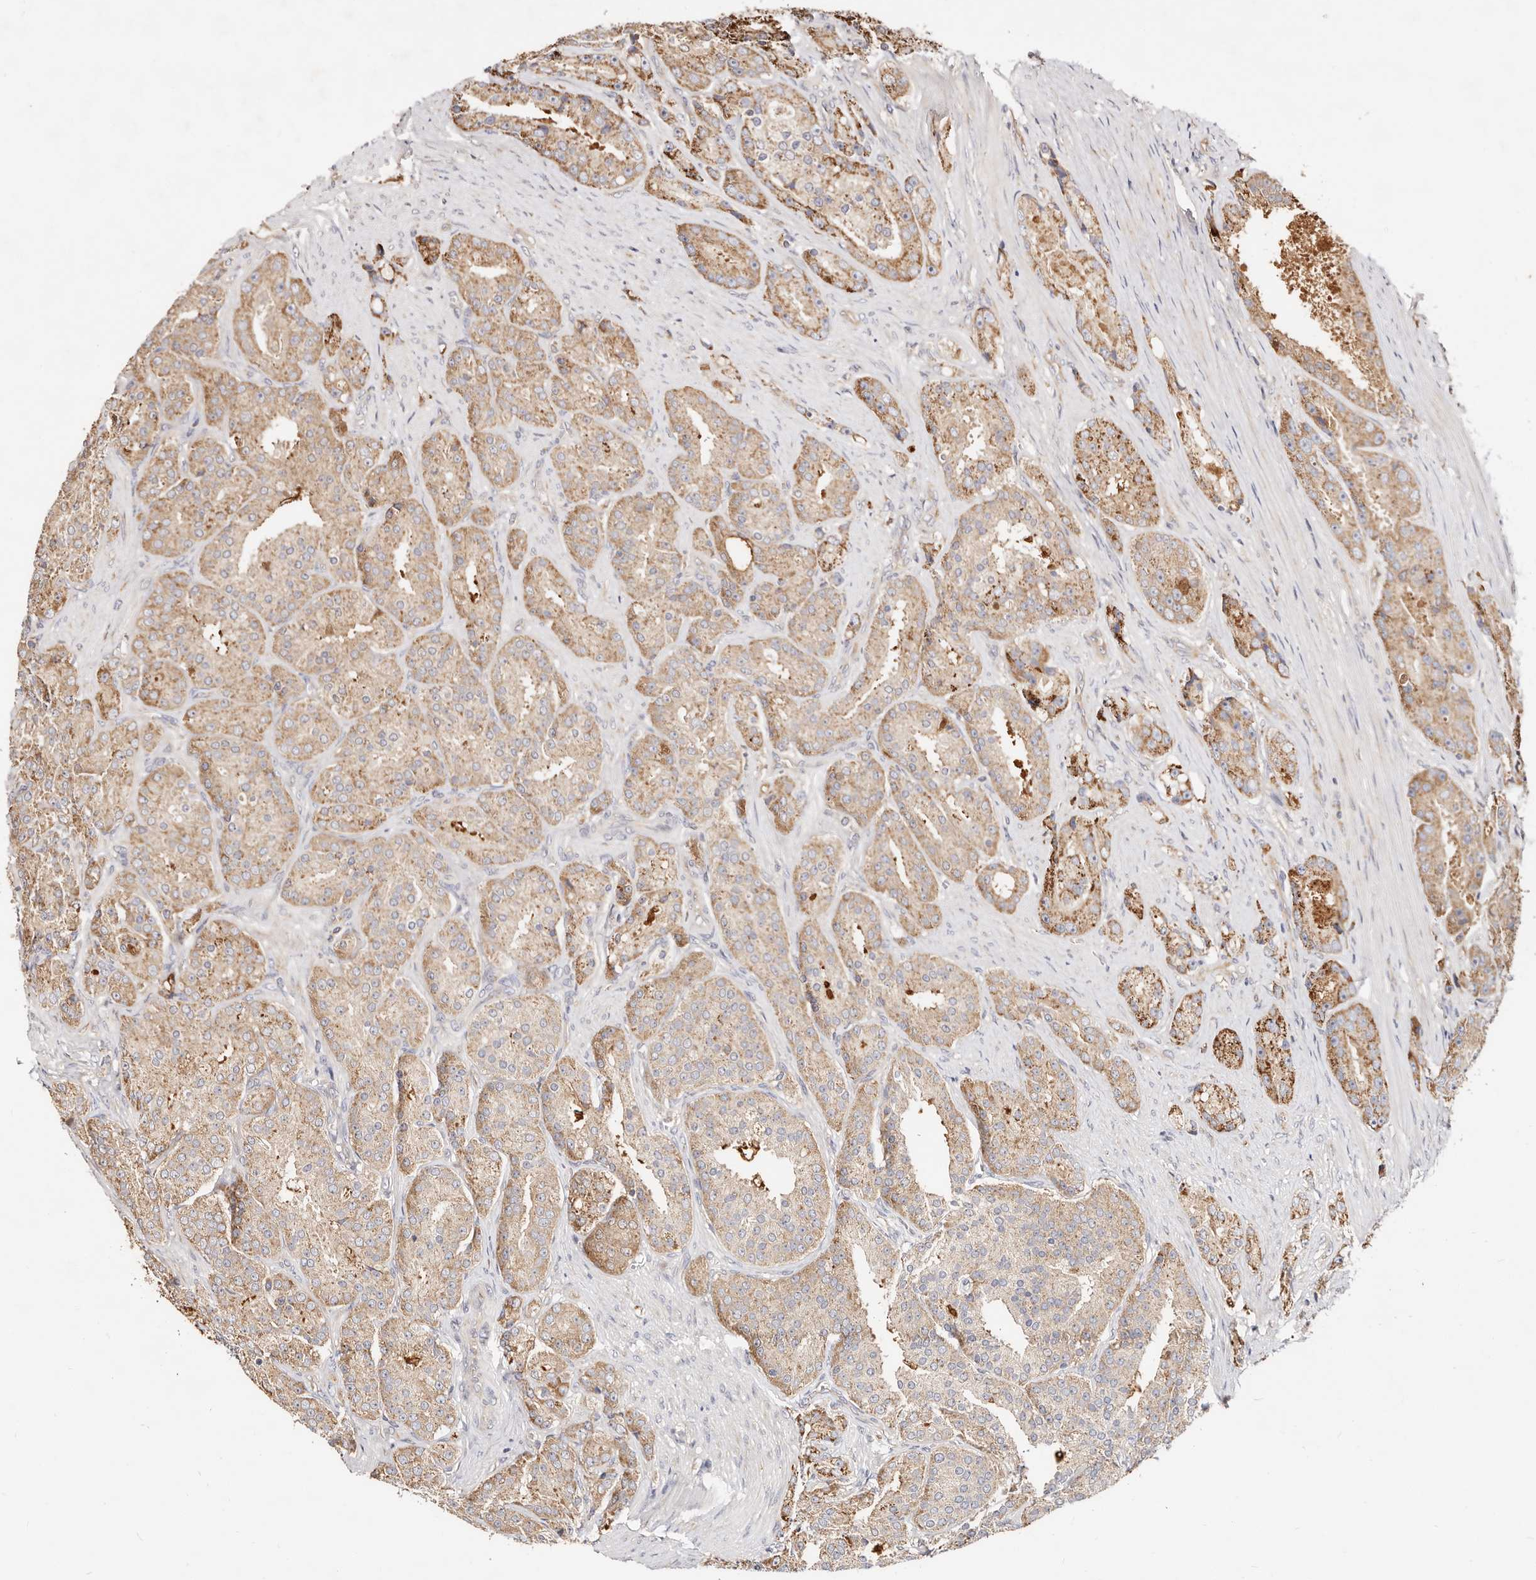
{"staining": {"intensity": "moderate", "quantity": ">75%", "location": "cytoplasmic/membranous"}, "tissue": "prostate cancer", "cell_type": "Tumor cells", "image_type": "cancer", "snomed": [{"axis": "morphology", "description": "Adenocarcinoma, High grade"}, {"axis": "topography", "description": "Prostate"}], "caption": "Brown immunohistochemical staining in prostate cancer (high-grade adenocarcinoma) displays moderate cytoplasmic/membranous staining in approximately >75% of tumor cells.", "gene": "GNA13", "patient": {"sex": "male", "age": 60}}